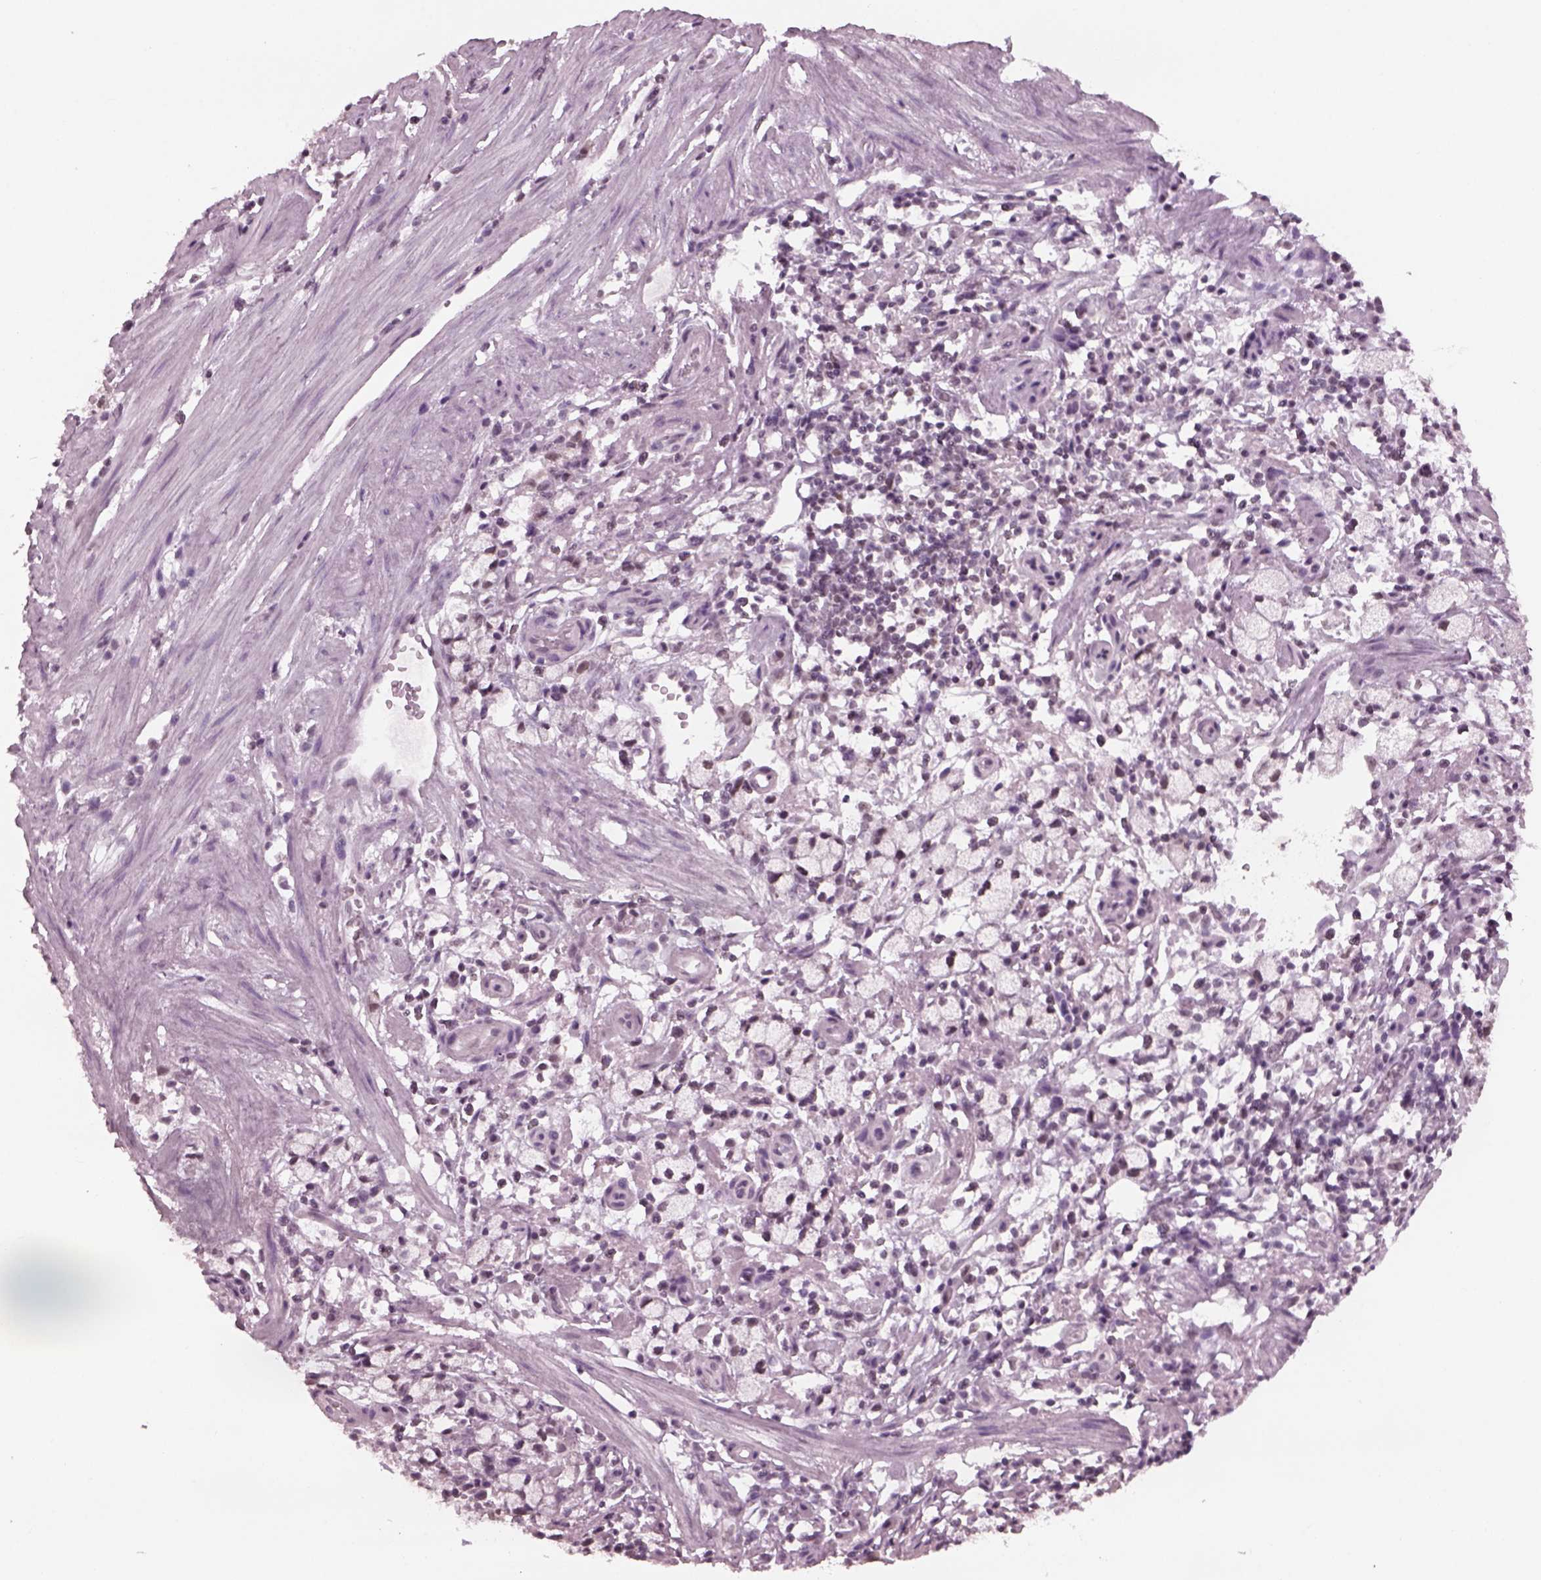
{"staining": {"intensity": "negative", "quantity": "none", "location": "none"}, "tissue": "stomach cancer", "cell_type": "Tumor cells", "image_type": "cancer", "snomed": [{"axis": "morphology", "description": "Adenocarcinoma, NOS"}, {"axis": "topography", "description": "Stomach"}], "caption": "Tumor cells show no significant protein positivity in stomach cancer (adenocarcinoma).", "gene": "RUVBL2", "patient": {"sex": "male", "age": 58}}